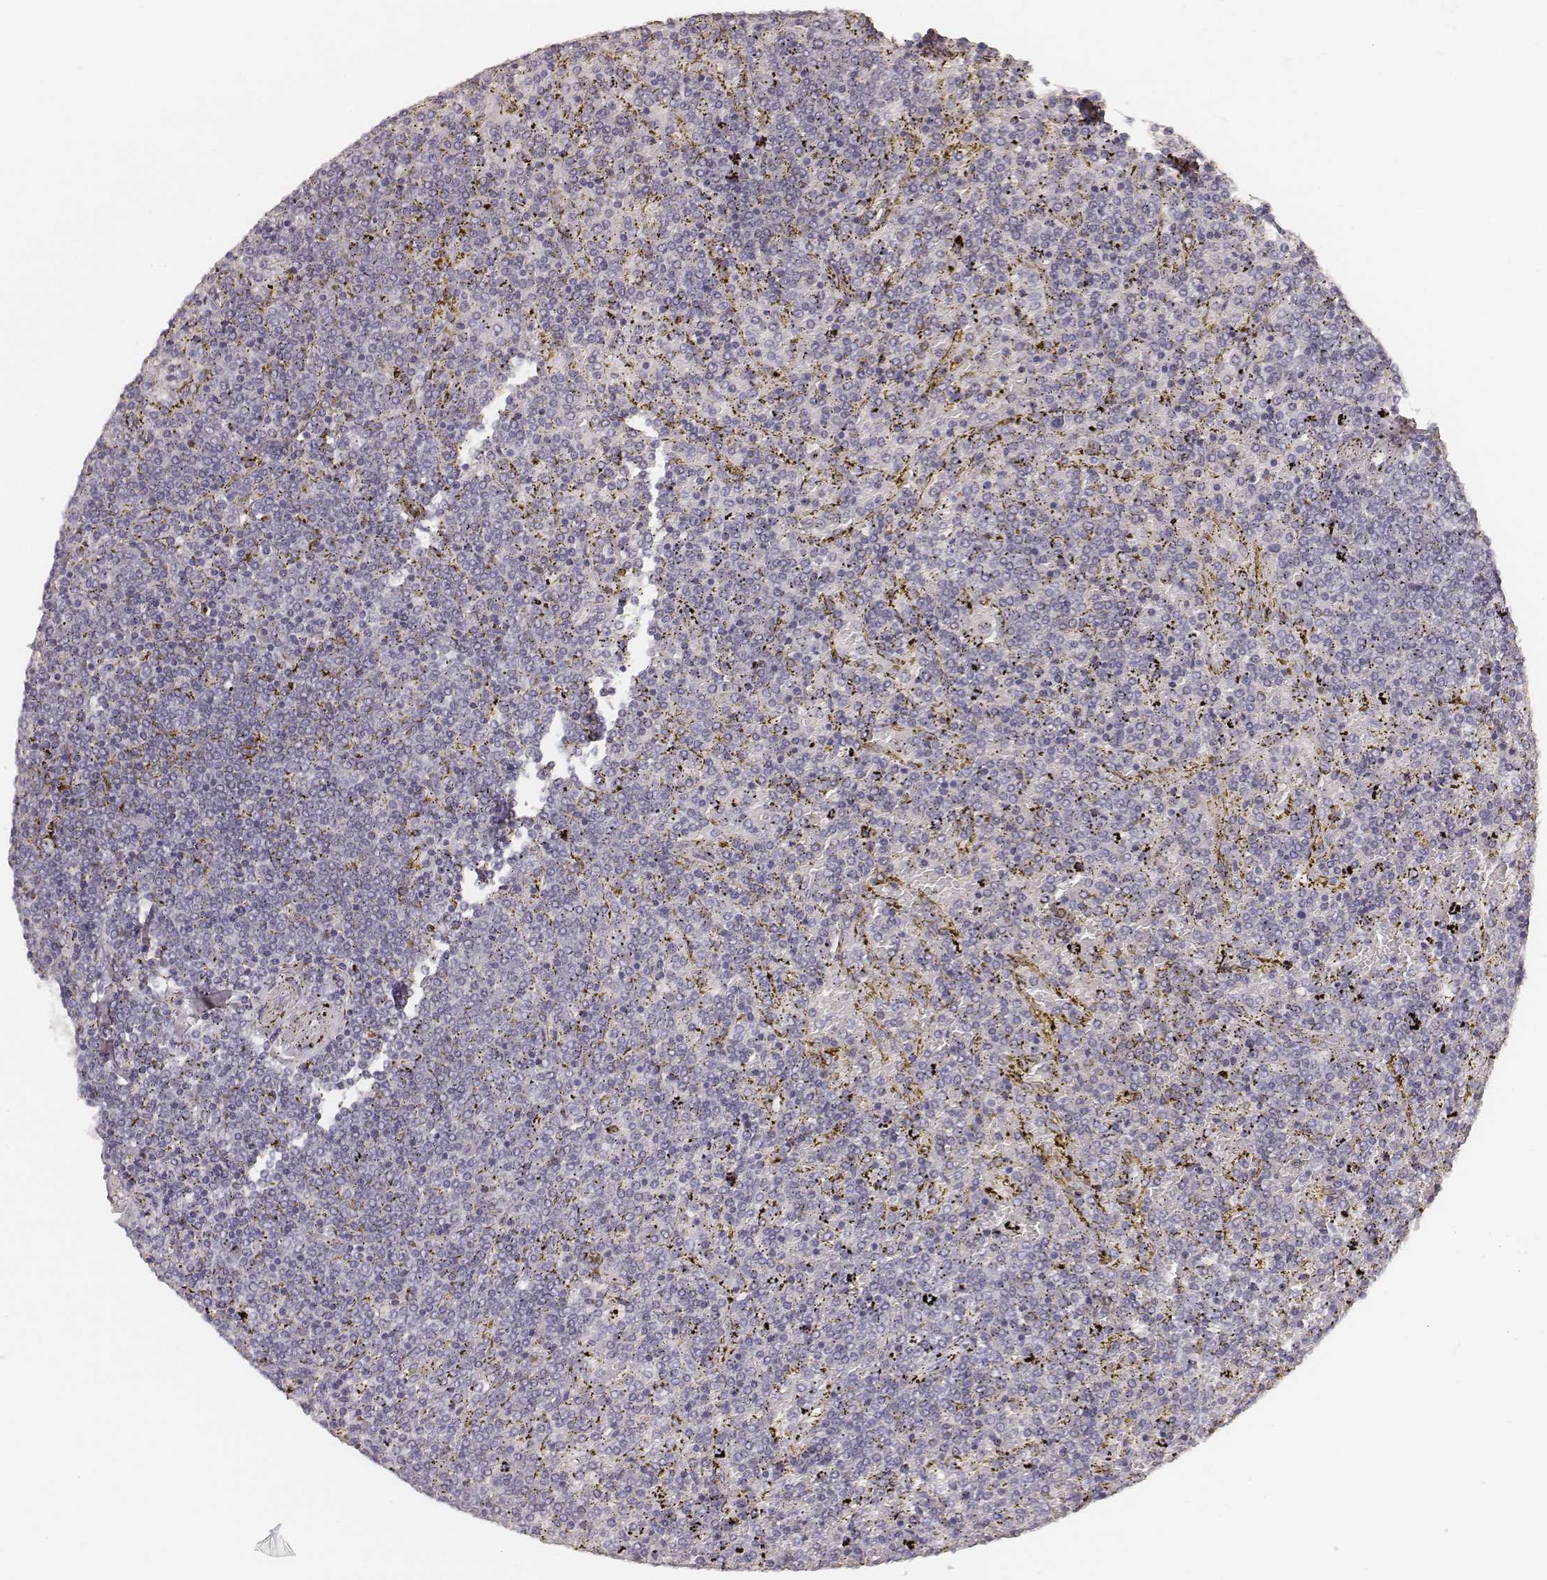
{"staining": {"intensity": "negative", "quantity": "none", "location": "none"}, "tissue": "lymphoma", "cell_type": "Tumor cells", "image_type": "cancer", "snomed": [{"axis": "morphology", "description": "Malignant lymphoma, non-Hodgkin's type, Low grade"}, {"axis": "topography", "description": "Spleen"}], "caption": "Photomicrograph shows no protein expression in tumor cells of lymphoma tissue.", "gene": "HNF4G", "patient": {"sex": "female", "age": 77}}